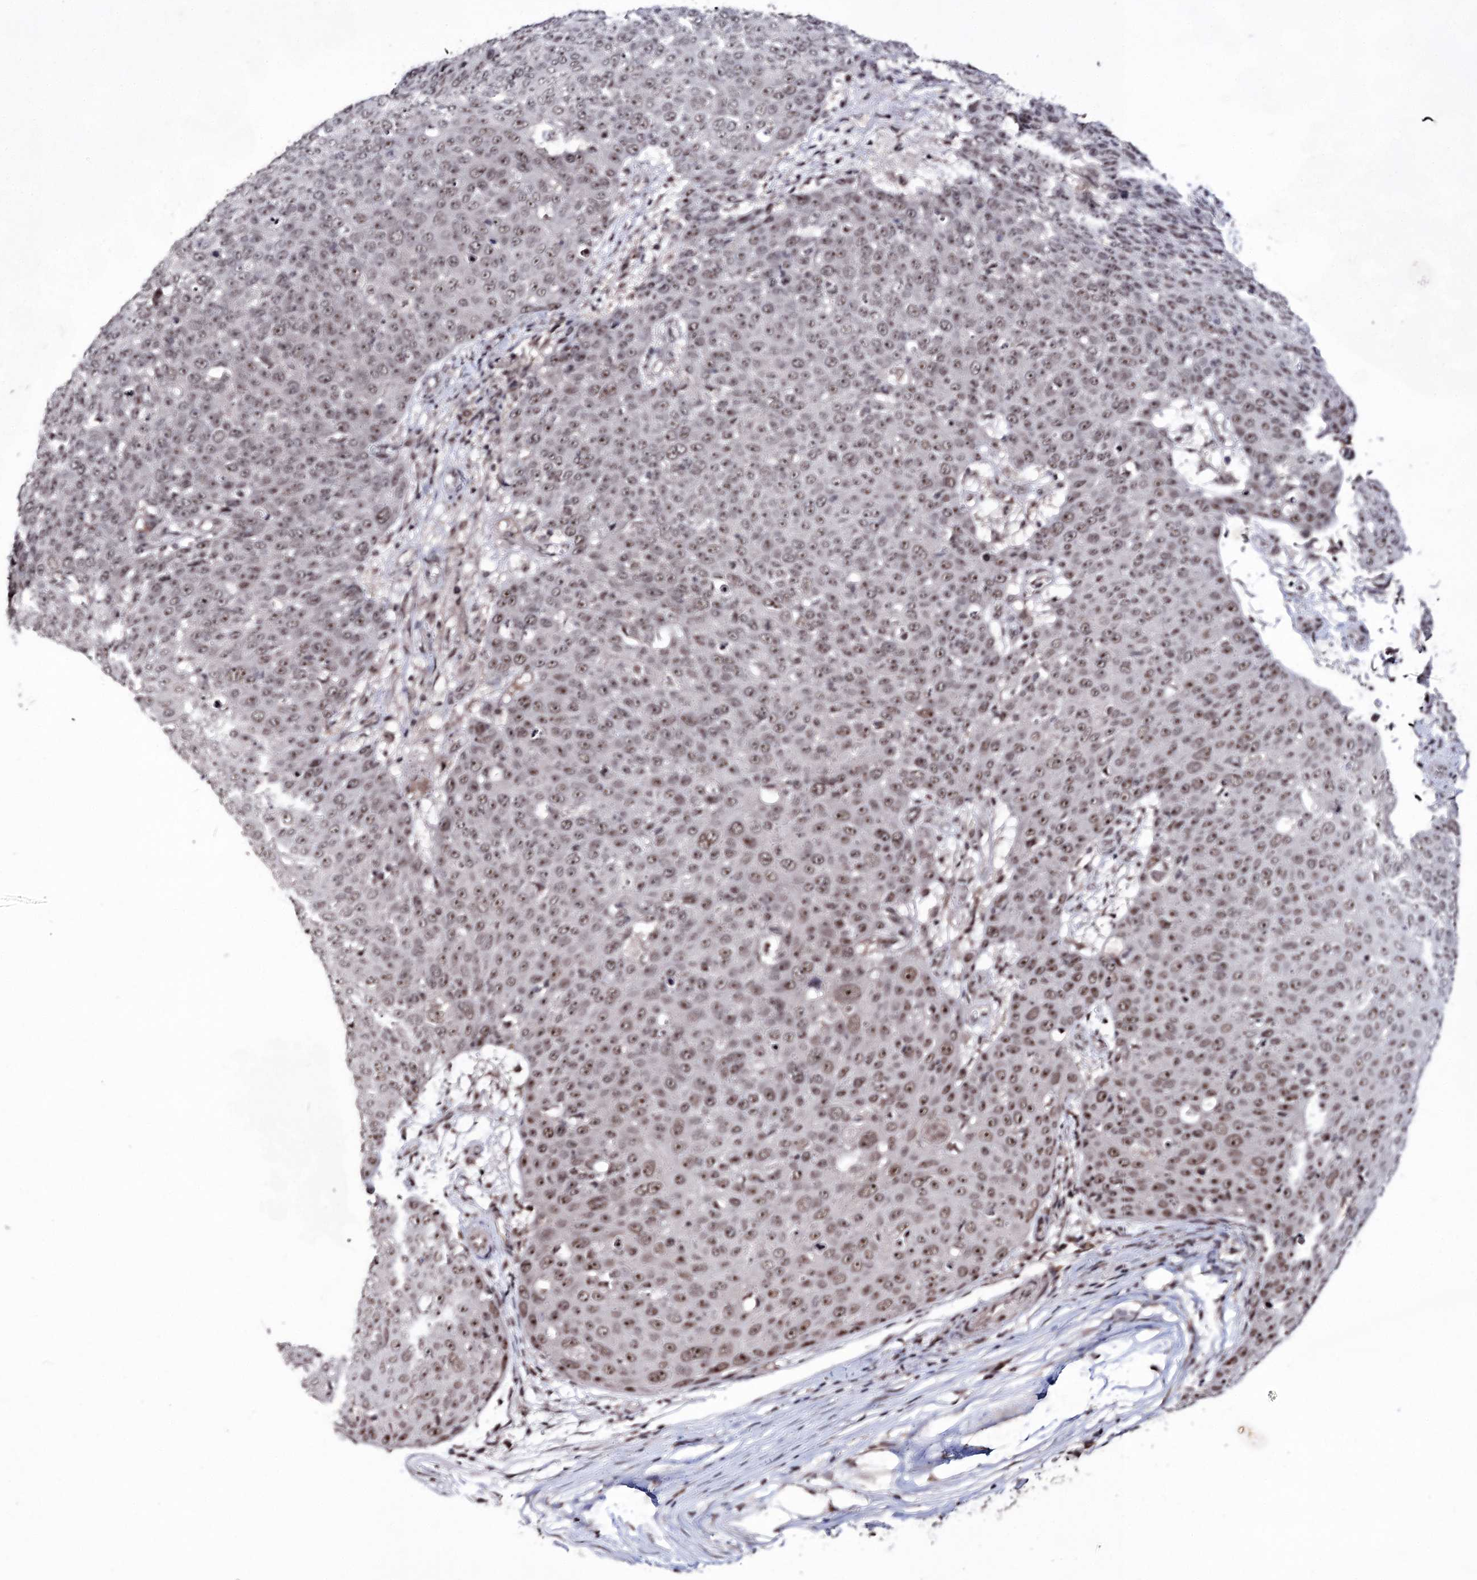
{"staining": {"intensity": "moderate", "quantity": "25%-75%", "location": "nuclear"}, "tissue": "skin cancer", "cell_type": "Tumor cells", "image_type": "cancer", "snomed": [{"axis": "morphology", "description": "Squamous cell carcinoma, NOS"}, {"axis": "topography", "description": "Skin"}], "caption": "Skin cancer tissue exhibits moderate nuclear expression in about 25%-75% of tumor cells, visualized by immunohistochemistry.", "gene": "VGLL4", "patient": {"sex": "male", "age": 71}}